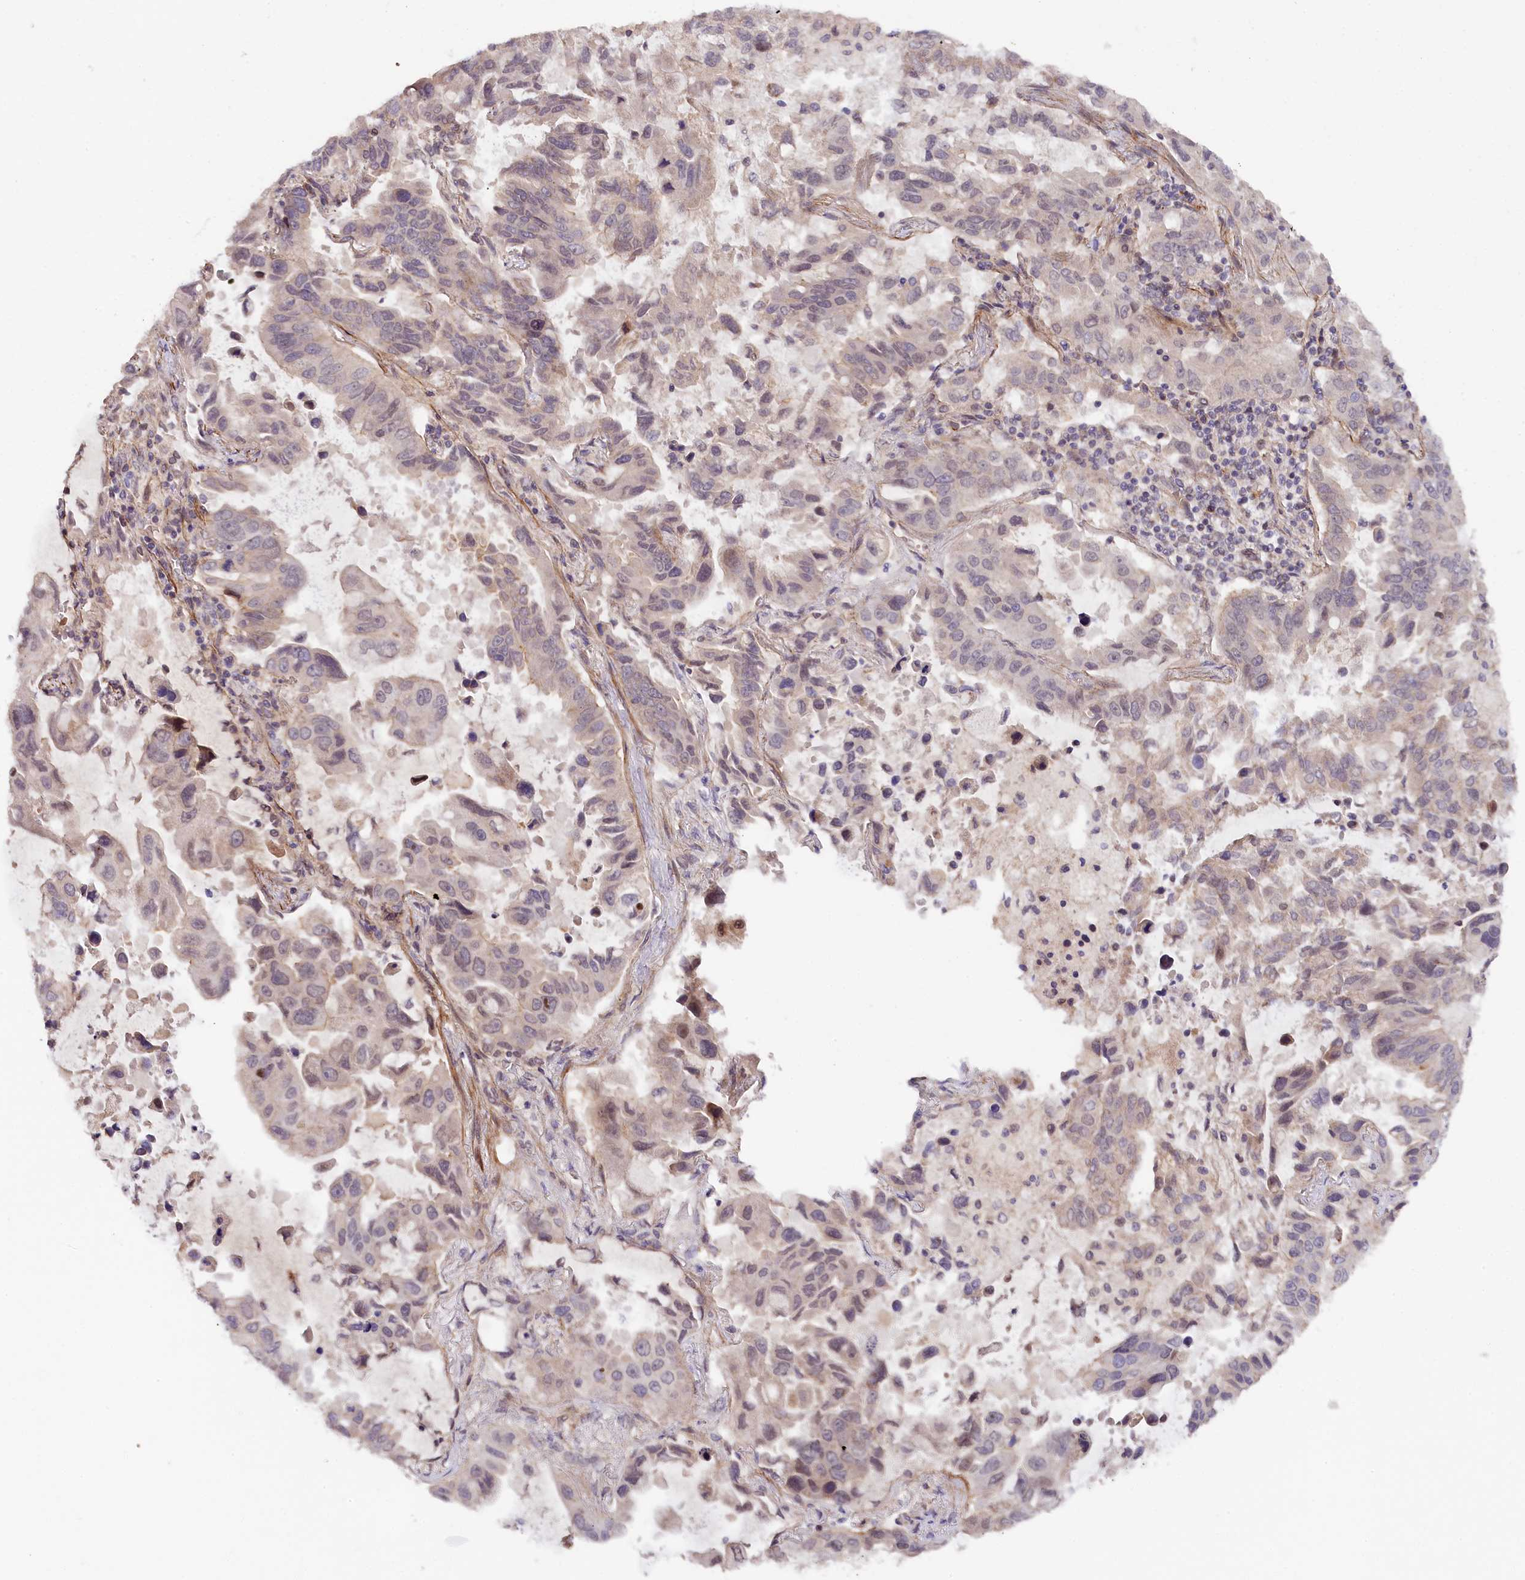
{"staining": {"intensity": "negative", "quantity": "none", "location": "none"}, "tissue": "lung cancer", "cell_type": "Tumor cells", "image_type": "cancer", "snomed": [{"axis": "morphology", "description": "Adenocarcinoma, NOS"}, {"axis": "topography", "description": "Lung"}], "caption": "This is an IHC photomicrograph of lung cancer (adenocarcinoma). There is no expression in tumor cells.", "gene": "ZNF480", "patient": {"sex": "male", "age": 64}}